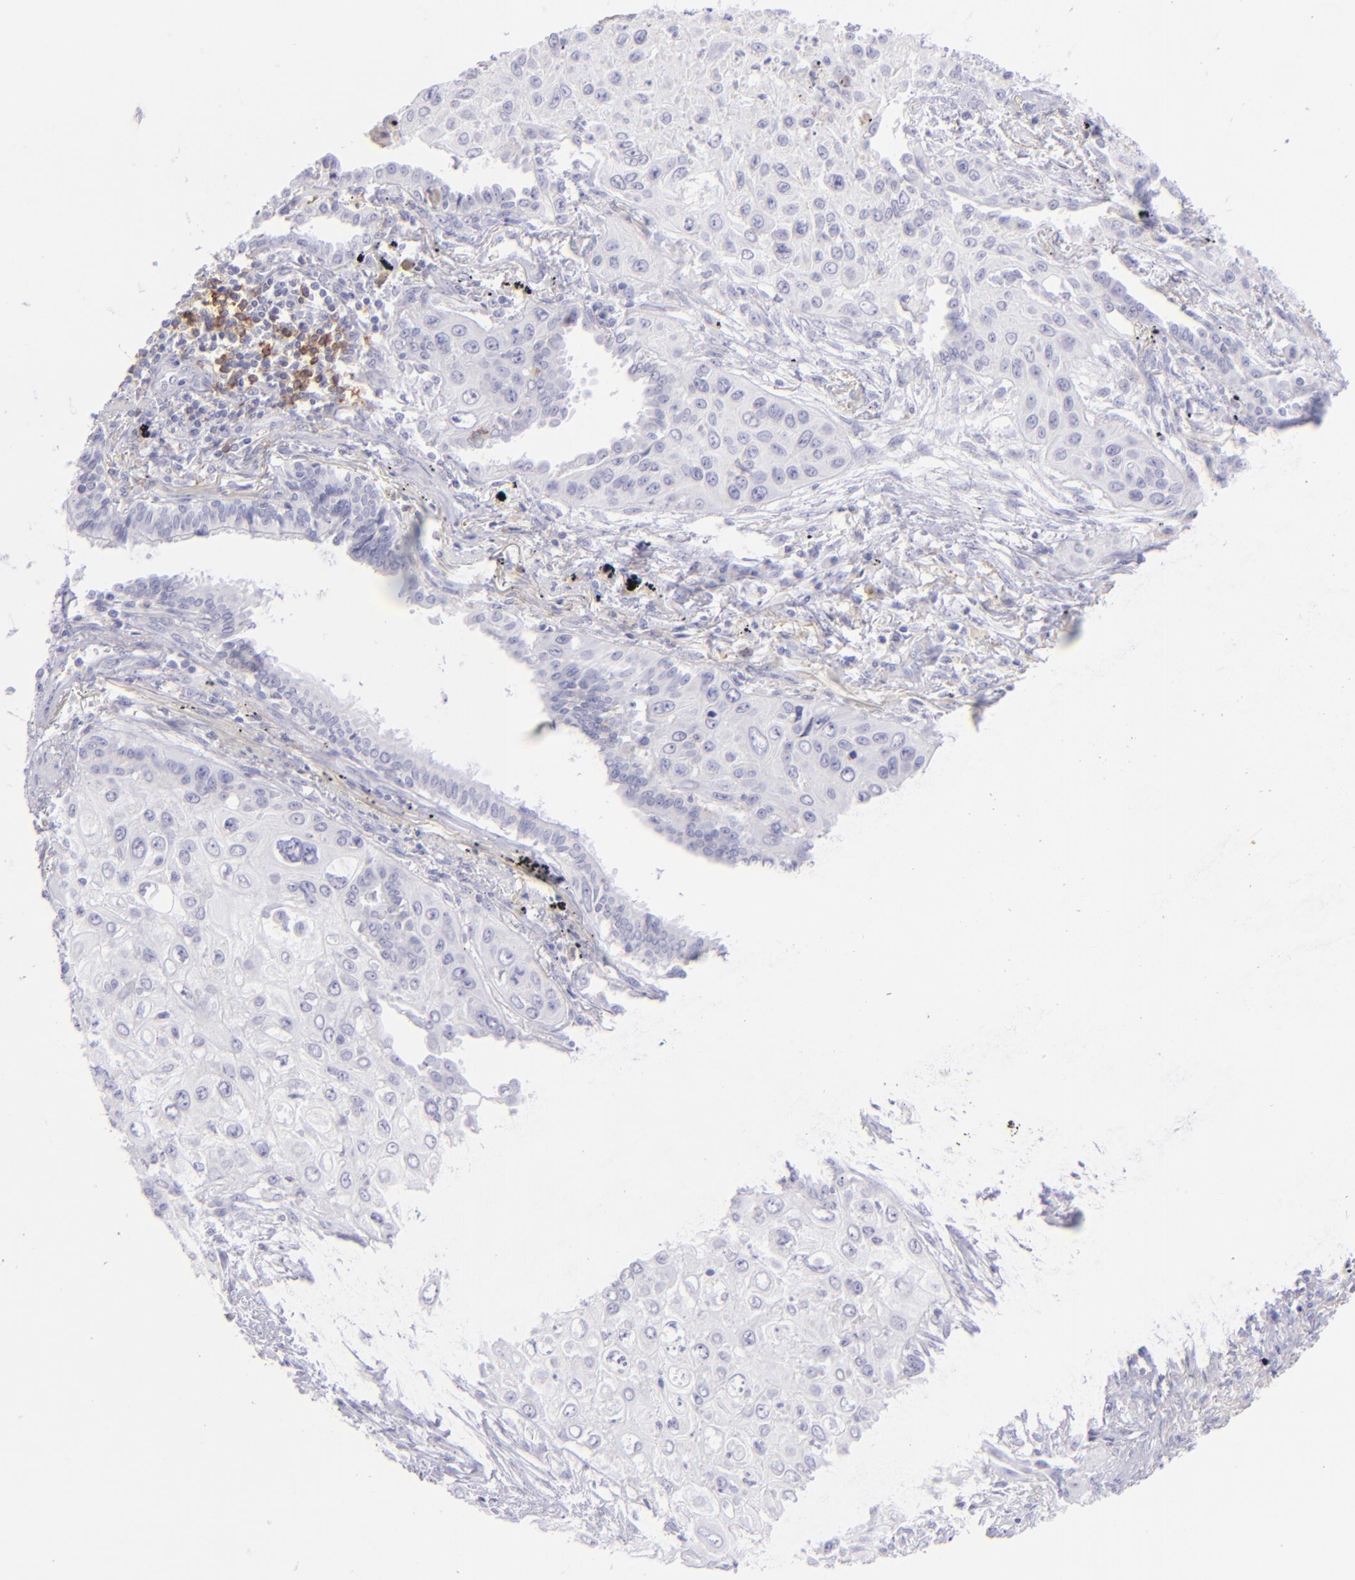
{"staining": {"intensity": "negative", "quantity": "none", "location": "none"}, "tissue": "lung cancer", "cell_type": "Tumor cells", "image_type": "cancer", "snomed": [{"axis": "morphology", "description": "Squamous cell carcinoma, NOS"}, {"axis": "topography", "description": "Lung"}], "caption": "Immunohistochemistry histopathology image of lung squamous cell carcinoma stained for a protein (brown), which demonstrates no positivity in tumor cells. The staining is performed using DAB (3,3'-diaminobenzidine) brown chromogen with nuclei counter-stained in using hematoxylin.", "gene": "CD72", "patient": {"sex": "male", "age": 71}}